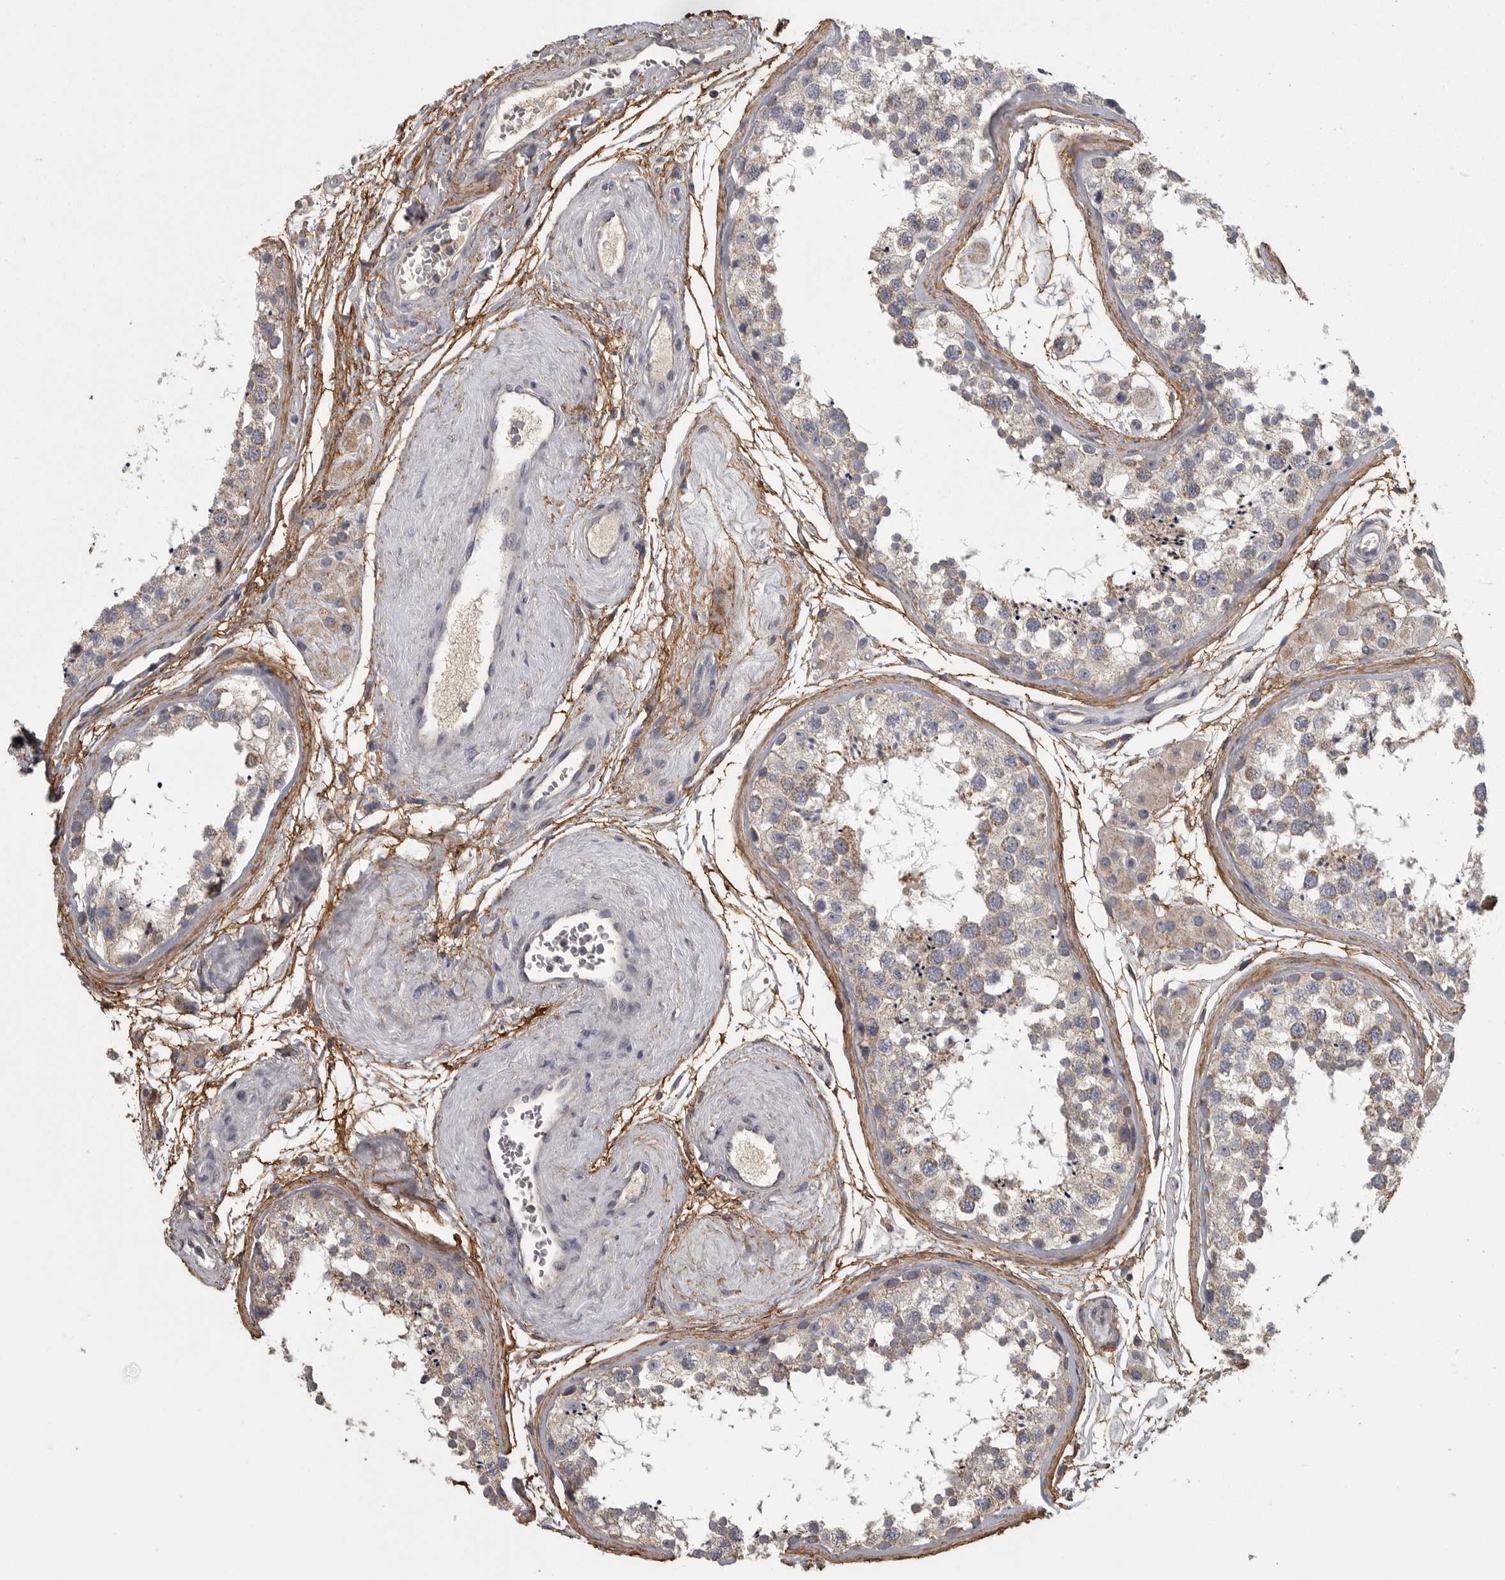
{"staining": {"intensity": "weak", "quantity": "<25%", "location": "cytoplasmic/membranous"}, "tissue": "testis", "cell_type": "Cells in seminiferous ducts", "image_type": "normal", "snomed": [{"axis": "morphology", "description": "Normal tissue, NOS"}, {"axis": "topography", "description": "Testis"}], "caption": "Cells in seminiferous ducts are negative for protein expression in benign human testis. (Brightfield microscopy of DAB IHC at high magnification).", "gene": "FRK", "patient": {"sex": "male", "age": 56}}